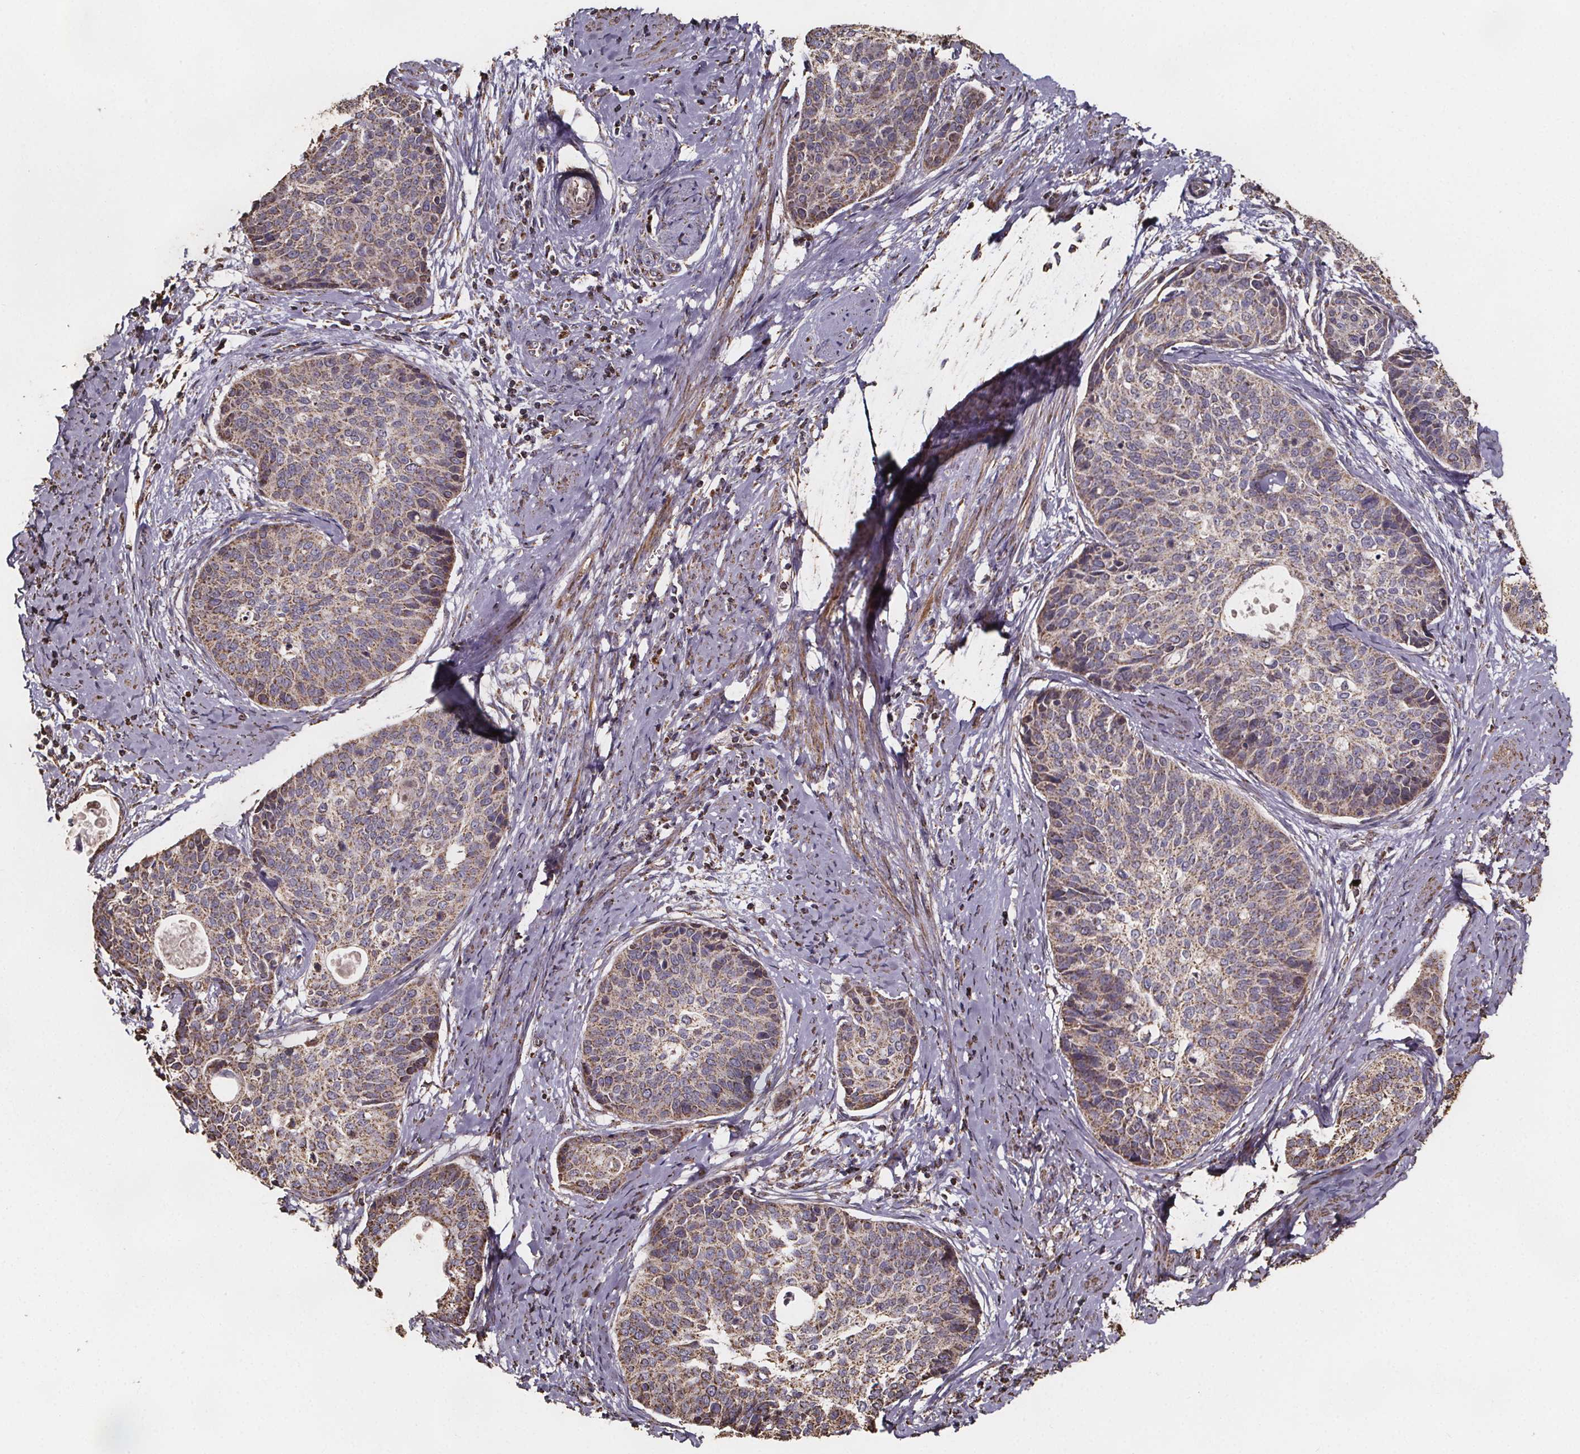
{"staining": {"intensity": "weak", "quantity": ">75%", "location": "cytoplasmic/membranous"}, "tissue": "cervical cancer", "cell_type": "Tumor cells", "image_type": "cancer", "snomed": [{"axis": "morphology", "description": "Squamous cell carcinoma, NOS"}, {"axis": "topography", "description": "Cervix"}], "caption": "Immunohistochemical staining of squamous cell carcinoma (cervical) reveals low levels of weak cytoplasmic/membranous protein staining in about >75% of tumor cells. (brown staining indicates protein expression, while blue staining denotes nuclei).", "gene": "SLC35D2", "patient": {"sex": "female", "age": 69}}